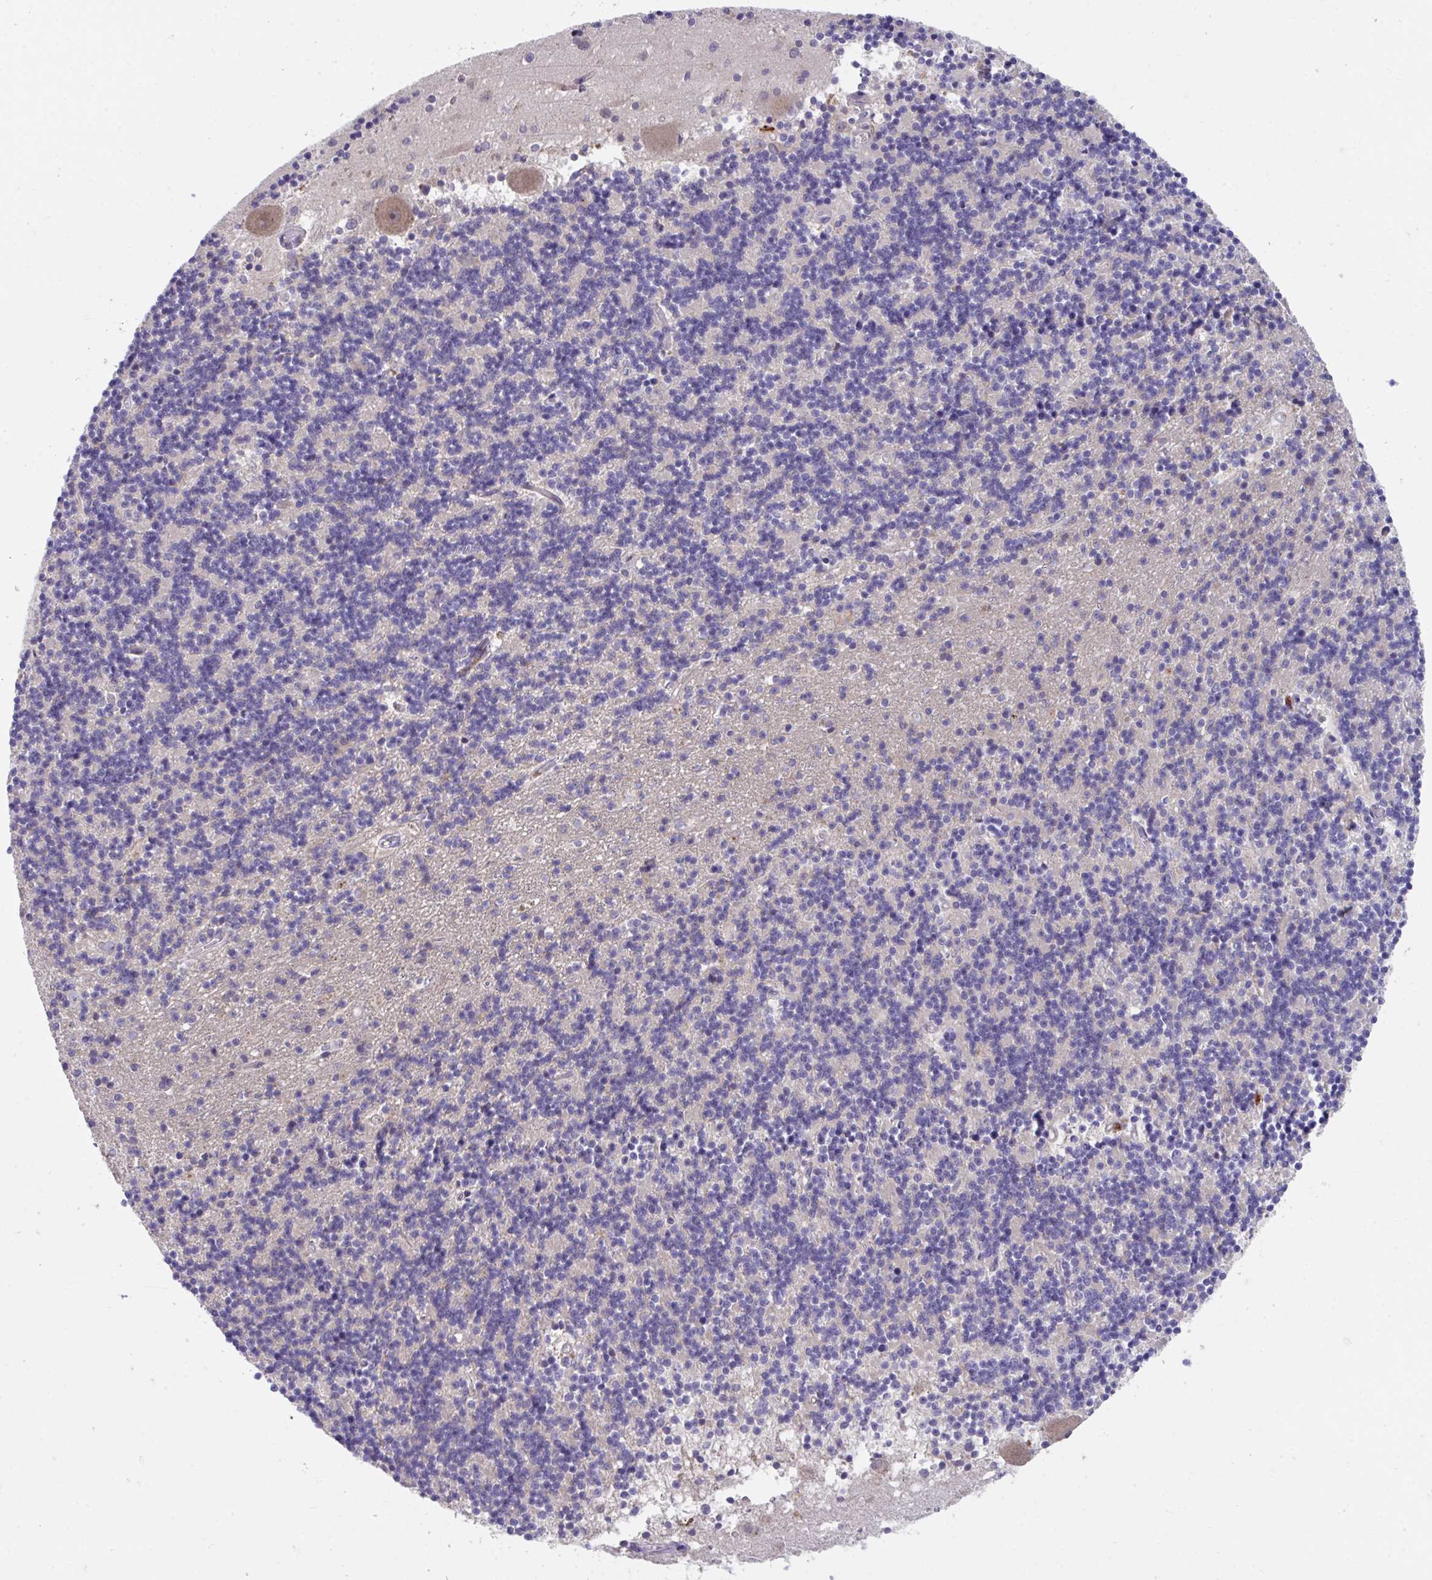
{"staining": {"intensity": "negative", "quantity": "none", "location": "none"}, "tissue": "cerebellum", "cell_type": "Cells in granular layer", "image_type": "normal", "snomed": [{"axis": "morphology", "description": "Normal tissue, NOS"}, {"axis": "topography", "description": "Cerebellum"}], "caption": "High magnification brightfield microscopy of unremarkable cerebellum stained with DAB (3,3'-diaminobenzidine) (brown) and counterstained with hematoxylin (blue): cells in granular layer show no significant staining.", "gene": "SUSD4", "patient": {"sex": "male", "age": 54}}